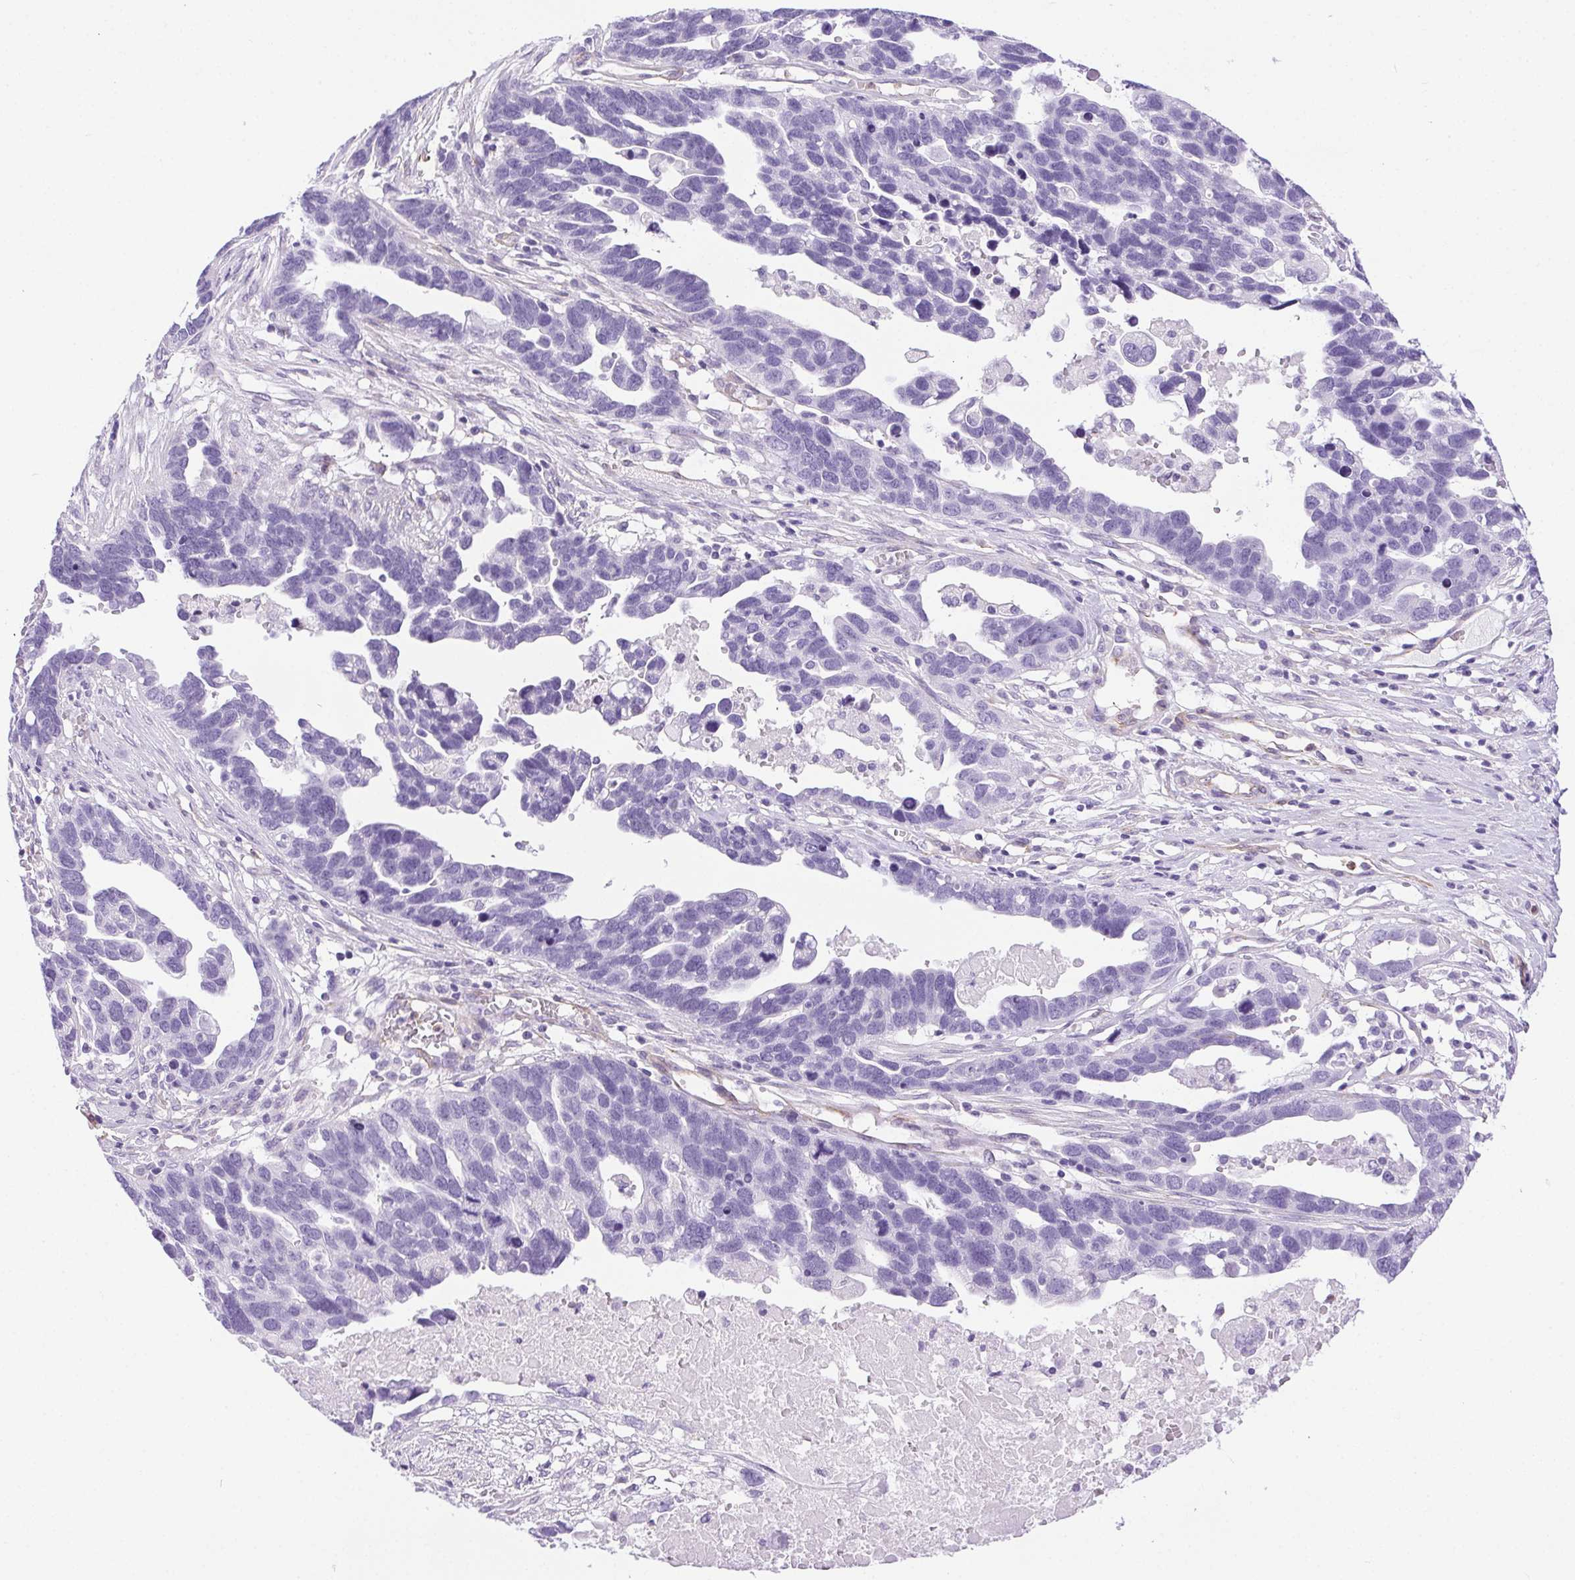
{"staining": {"intensity": "negative", "quantity": "none", "location": "none"}, "tissue": "ovarian cancer", "cell_type": "Tumor cells", "image_type": "cancer", "snomed": [{"axis": "morphology", "description": "Cystadenocarcinoma, serous, NOS"}, {"axis": "topography", "description": "Ovary"}], "caption": "Histopathology image shows no protein positivity in tumor cells of ovarian cancer (serous cystadenocarcinoma) tissue.", "gene": "SHCBP1L", "patient": {"sex": "female", "age": 54}}